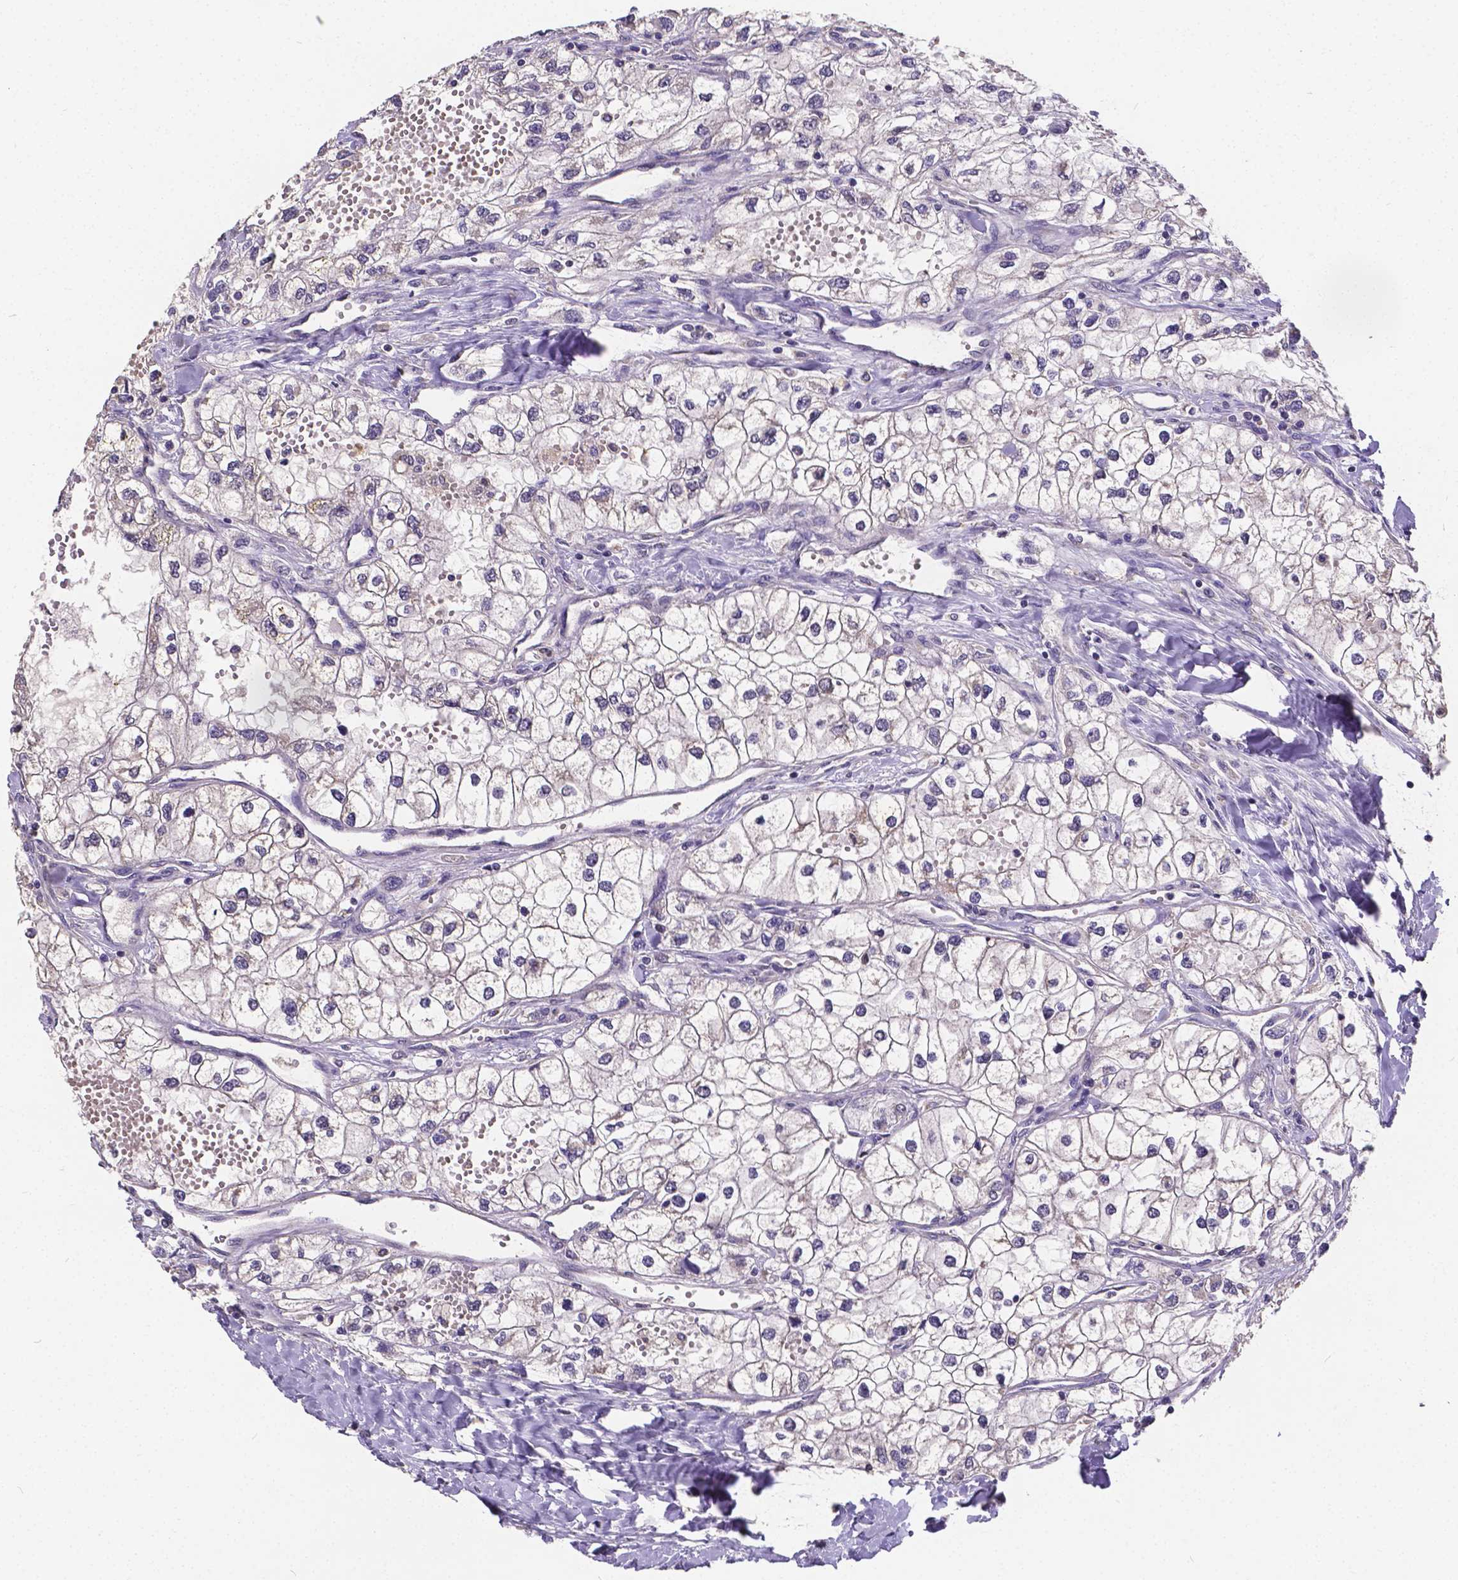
{"staining": {"intensity": "negative", "quantity": "none", "location": "none"}, "tissue": "renal cancer", "cell_type": "Tumor cells", "image_type": "cancer", "snomed": [{"axis": "morphology", "description": "Adenocarcinoma, NOS"}, {"axis": "topography", "description": "Kidney"}], "caption": "IHC micrograph of neoplastic tissue: adenocarcinoma (renal) stained with DAB (3,3'-diaminobenzidine) displays no significant protein expression in tumor cells.", "gene": "CTNNA2", "patient": {"sex": "male", "age": 59}}